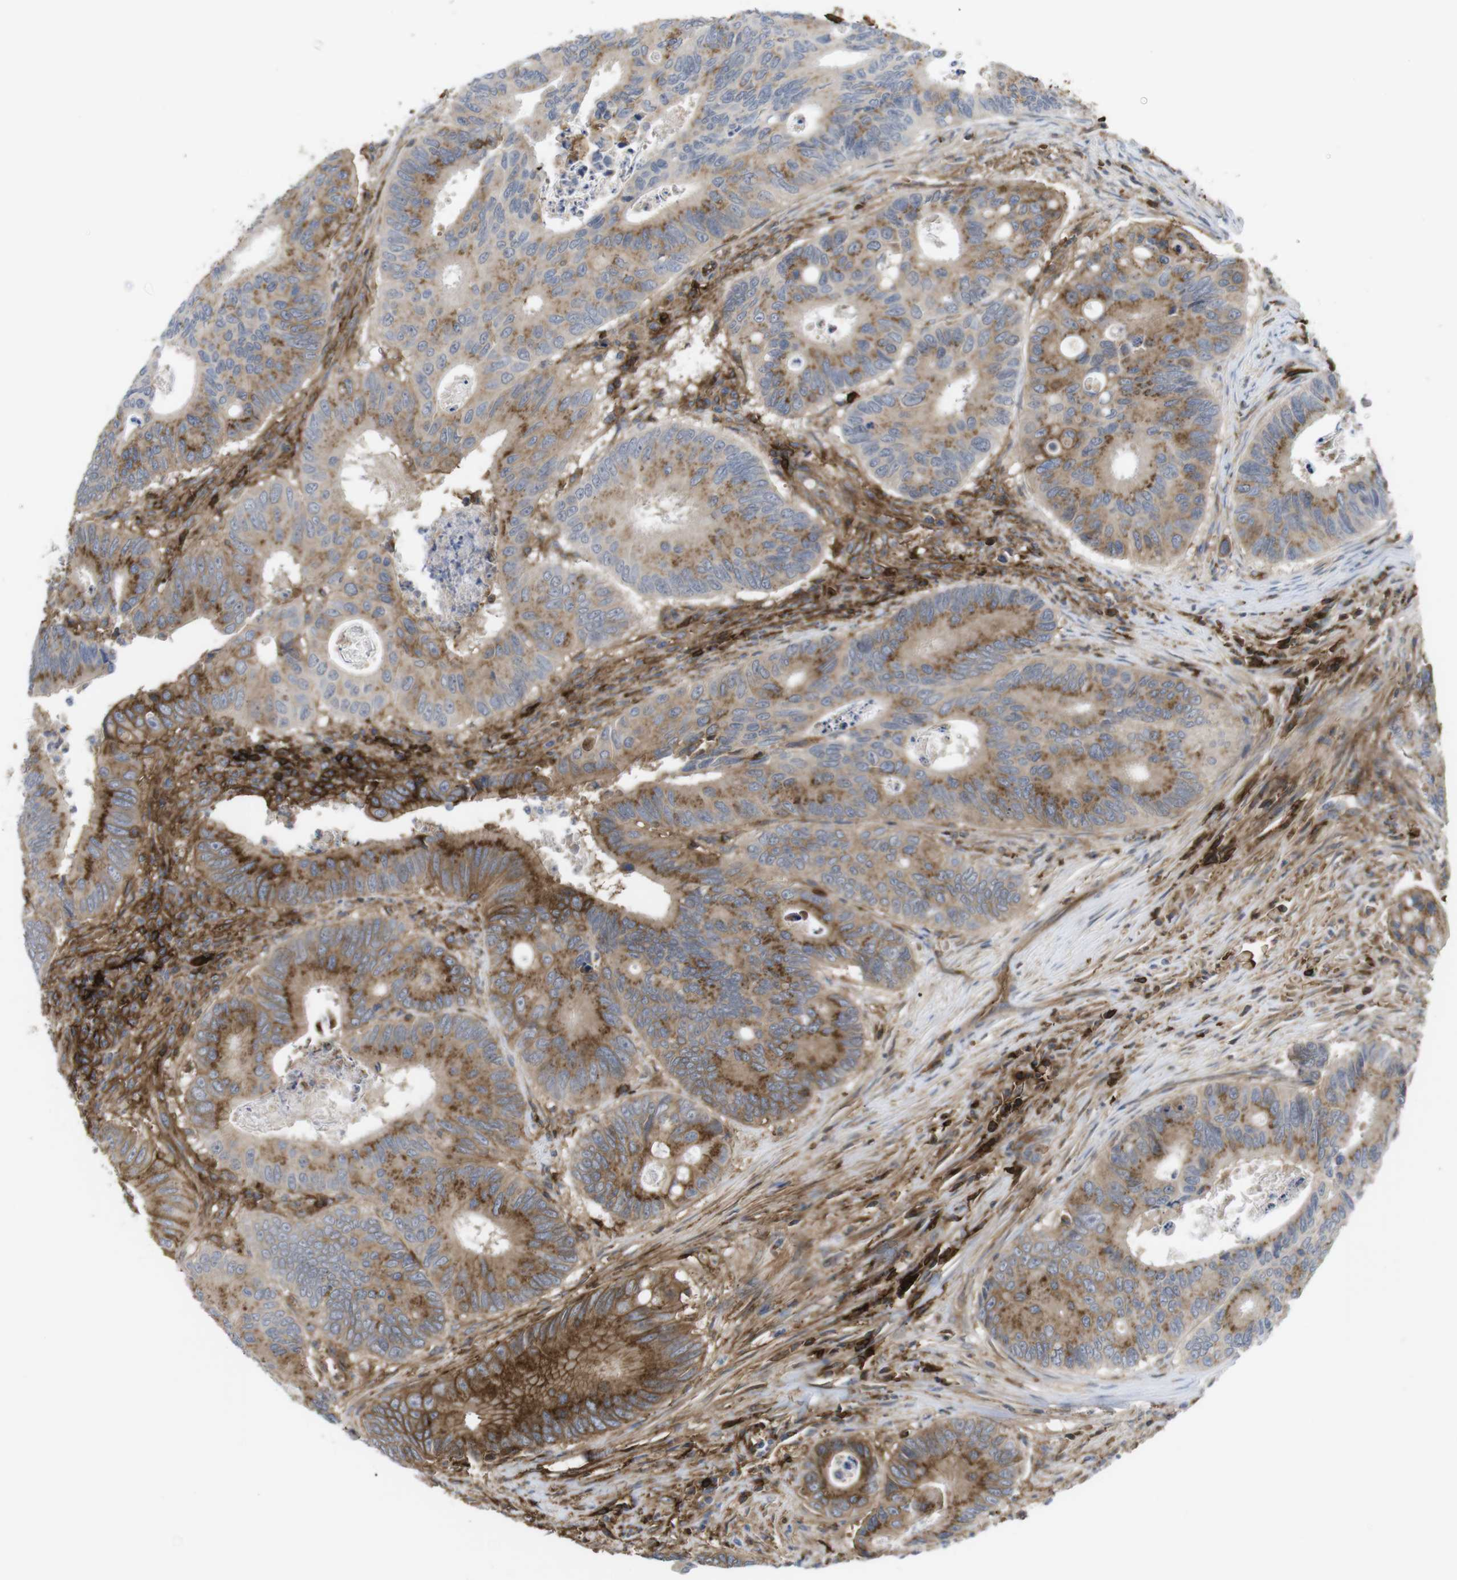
{"staining": {"intensity": "moderate", "quantity": ">75%", "location": "cytoplasmic/membranous"}, "tissue": "colorectal cancer", "cell_type": "Tumor cells", "image_type": "cancer", "snomed": [{"axis": "morphology", "description": "Inflammation, NOS"}, {"axis": "morphology", "description": "Adenocarcinoma, NOS"}, {"axis": "topography", "description": "Colon"}], "caption": "Immunohistochemistry (IHC) photomicrograph of colorectal cancer (adenocarcinoma) stained for a protein (brown), which exhibits medium levels of moderate cytoplasmic/membranous expression in approximately >75% of tumor cells.", "gene": "CCR6", "patient": {"sex": "male", "age": 72}}